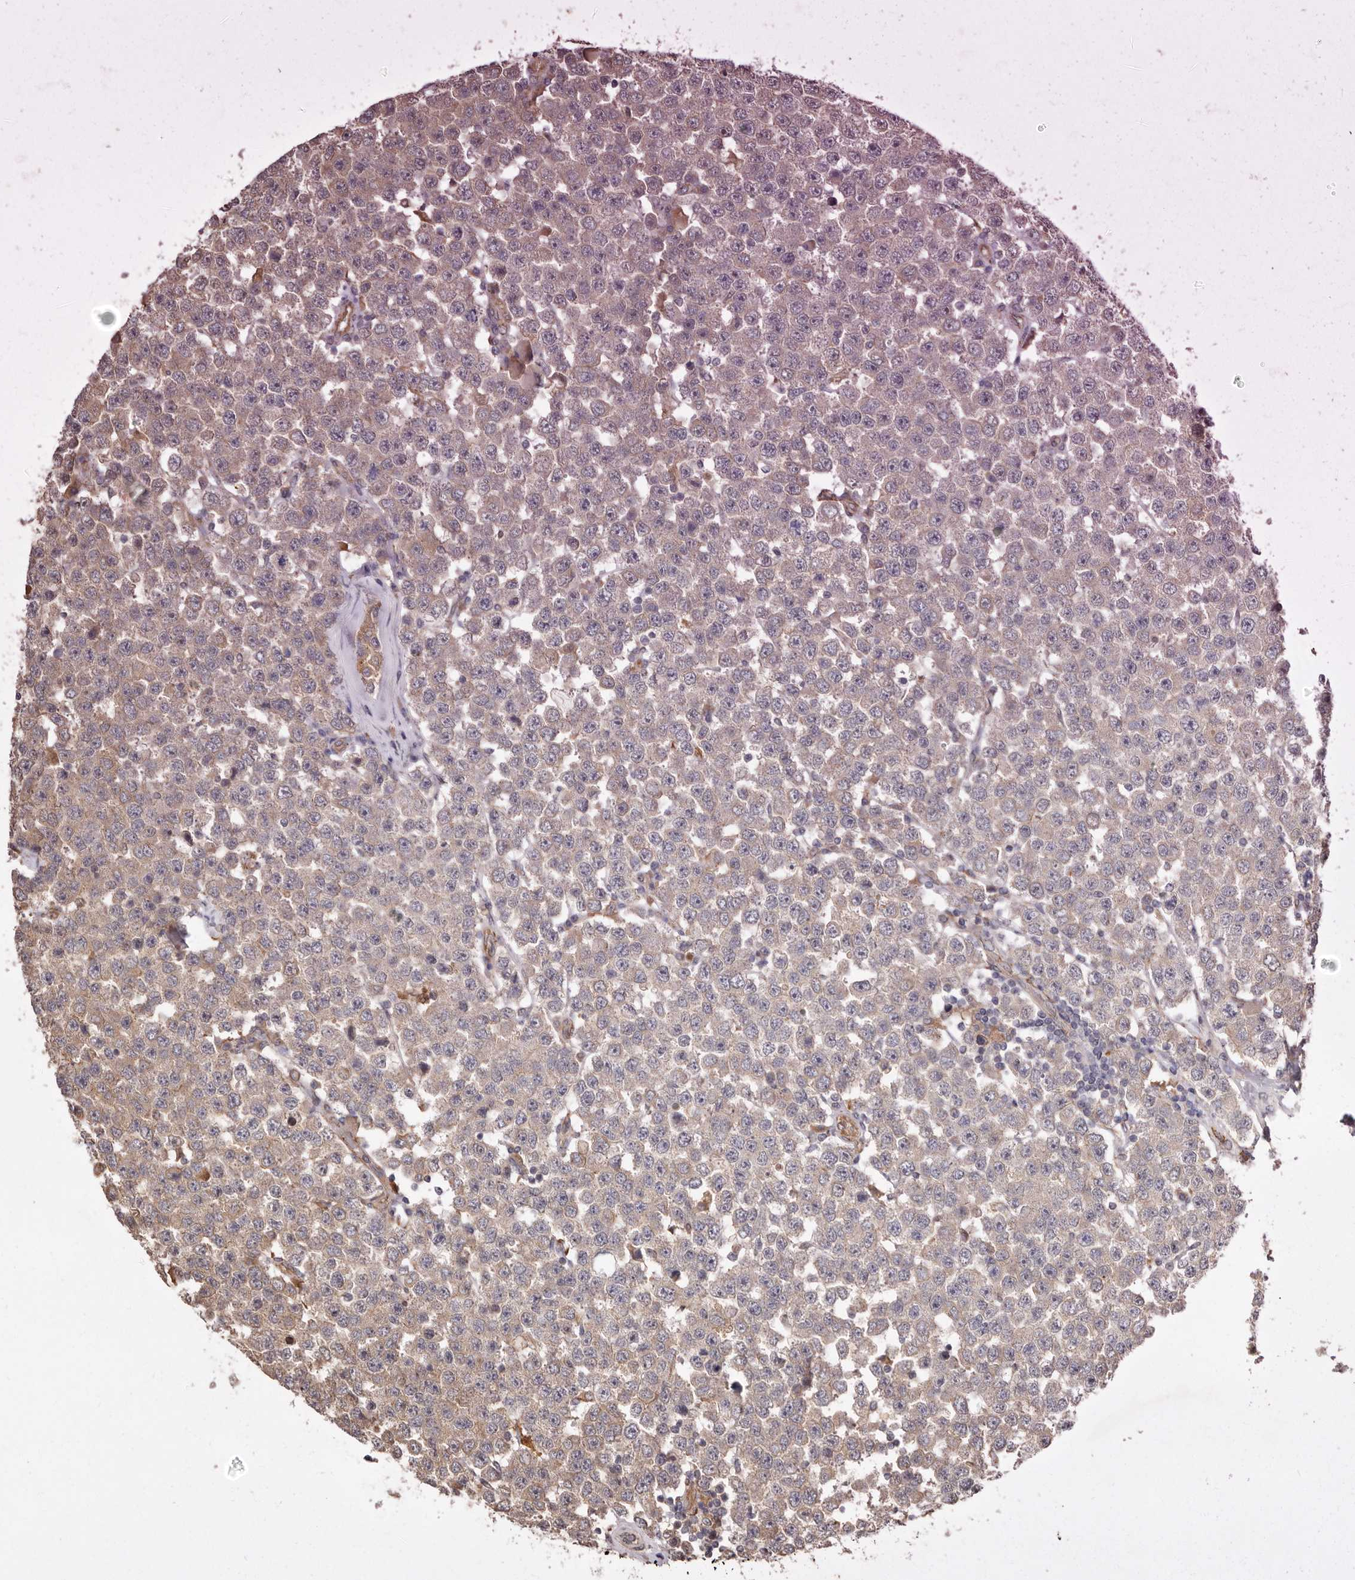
{"staining": {"intensity": "weak", "quantity": ">75%", "location": "cytoplasmic/membranous"}, "tissue": "testis cancer", "cell_type": "Tumor cells", "image_type": "cancer", "snomed": [{"axis": "morphology", "description": "Seminoma, NOS"}, {"axis": "topography", "description": "Testis"}], "caption": "Weak cytoplasmic/membranous protein staining is appreciated in approximately >75% of tumor cells in seminoma (testis). (IHC, brightfield microscopy, high magnification).", "gene": "RSPO2", "patient": {"sex": "male", "age": 28}}